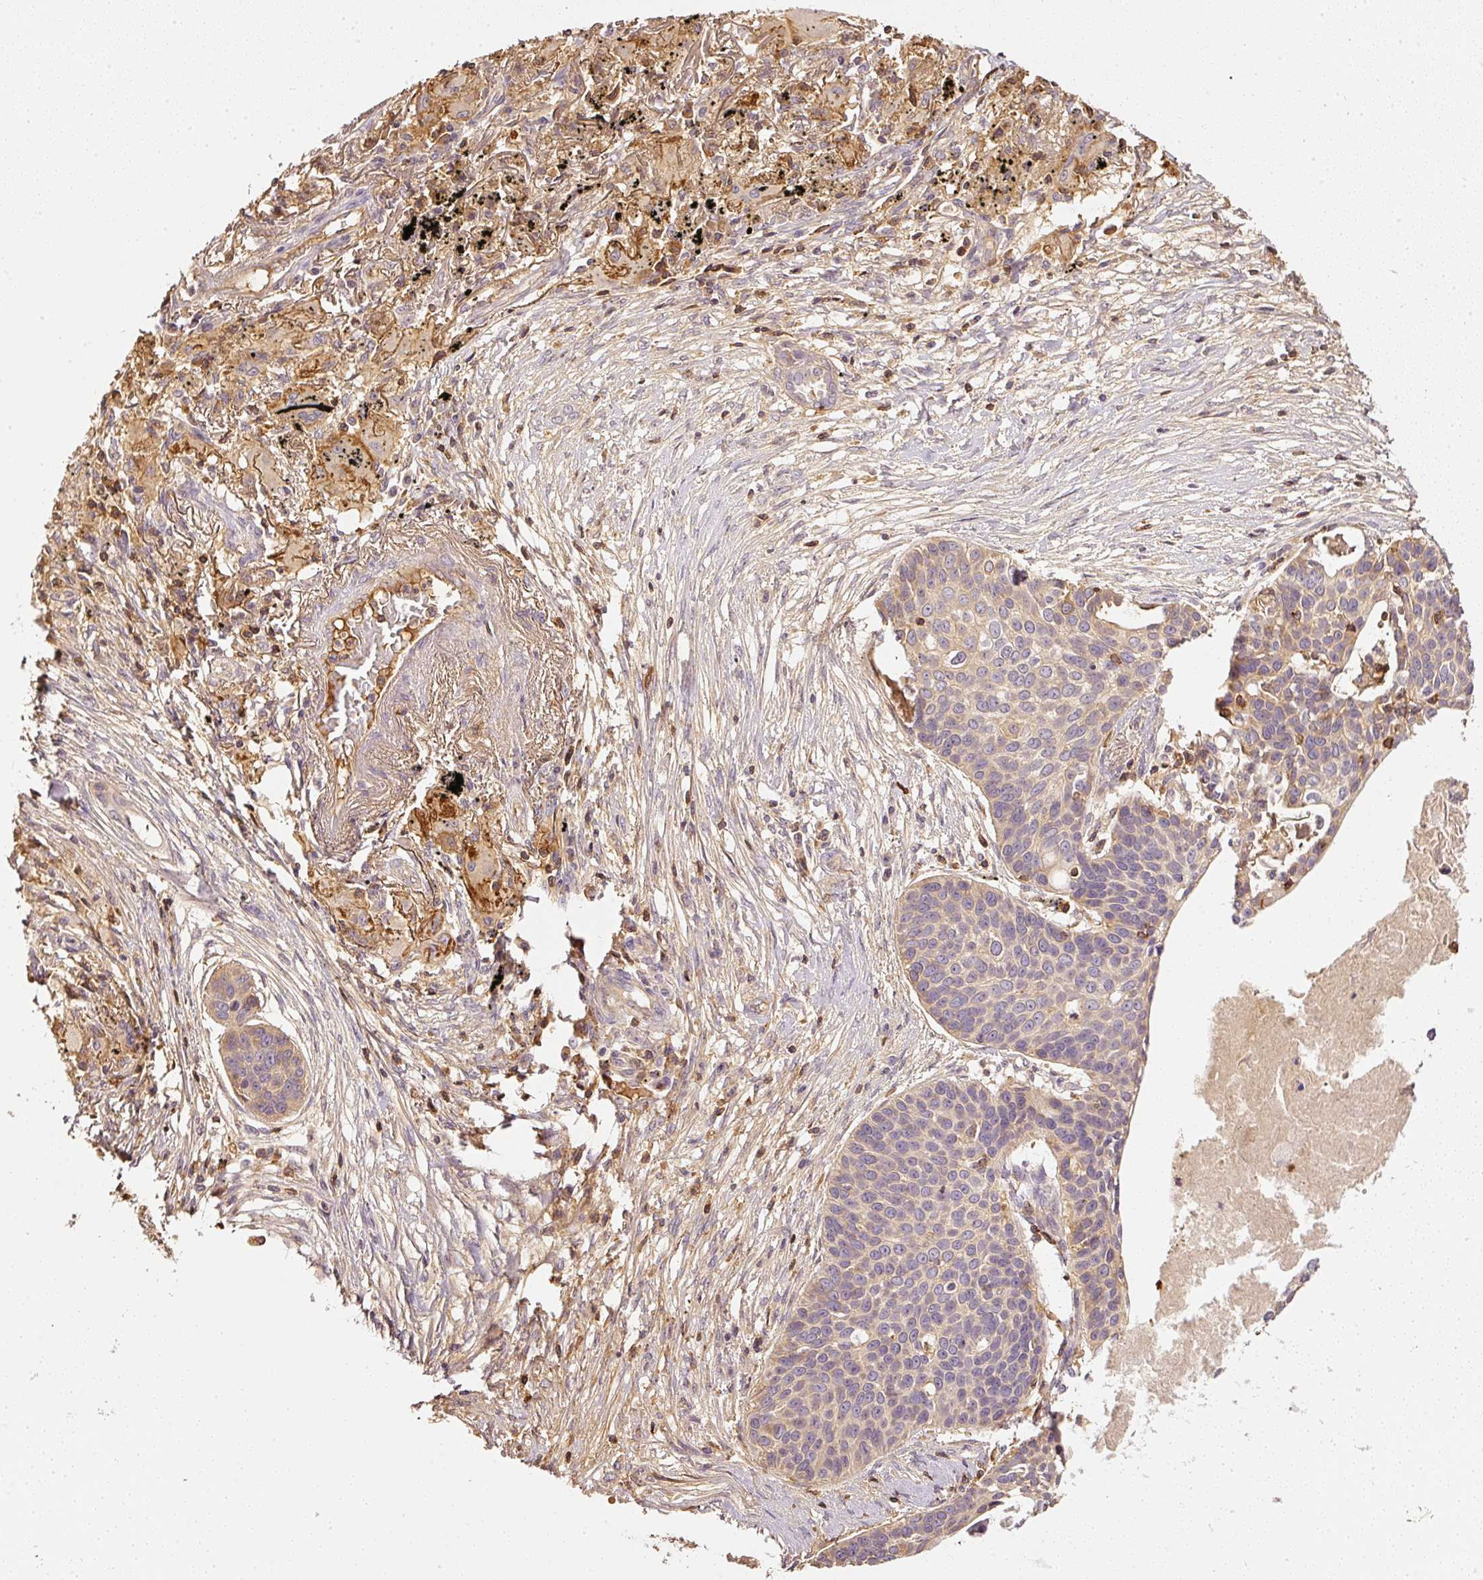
{"staining": {"intensity": "weak", "quantity": "<25%", "location": "cytoplasmic/membranous"}, "tissue": "lung cancer", "cell_type": "Tumor cells", "image_type": "cancer", "snomed": [{"axis": "morphology", "description": "Squamous cell carcinoma, NOS"}, {"axis": "topography", "description": "Lung"}], "caption": "There is no significant expression in tumor cells of squamous cell carcinoma (lung).", "gene": "EVL", "patient": {"sex": "male", "age": 71}}